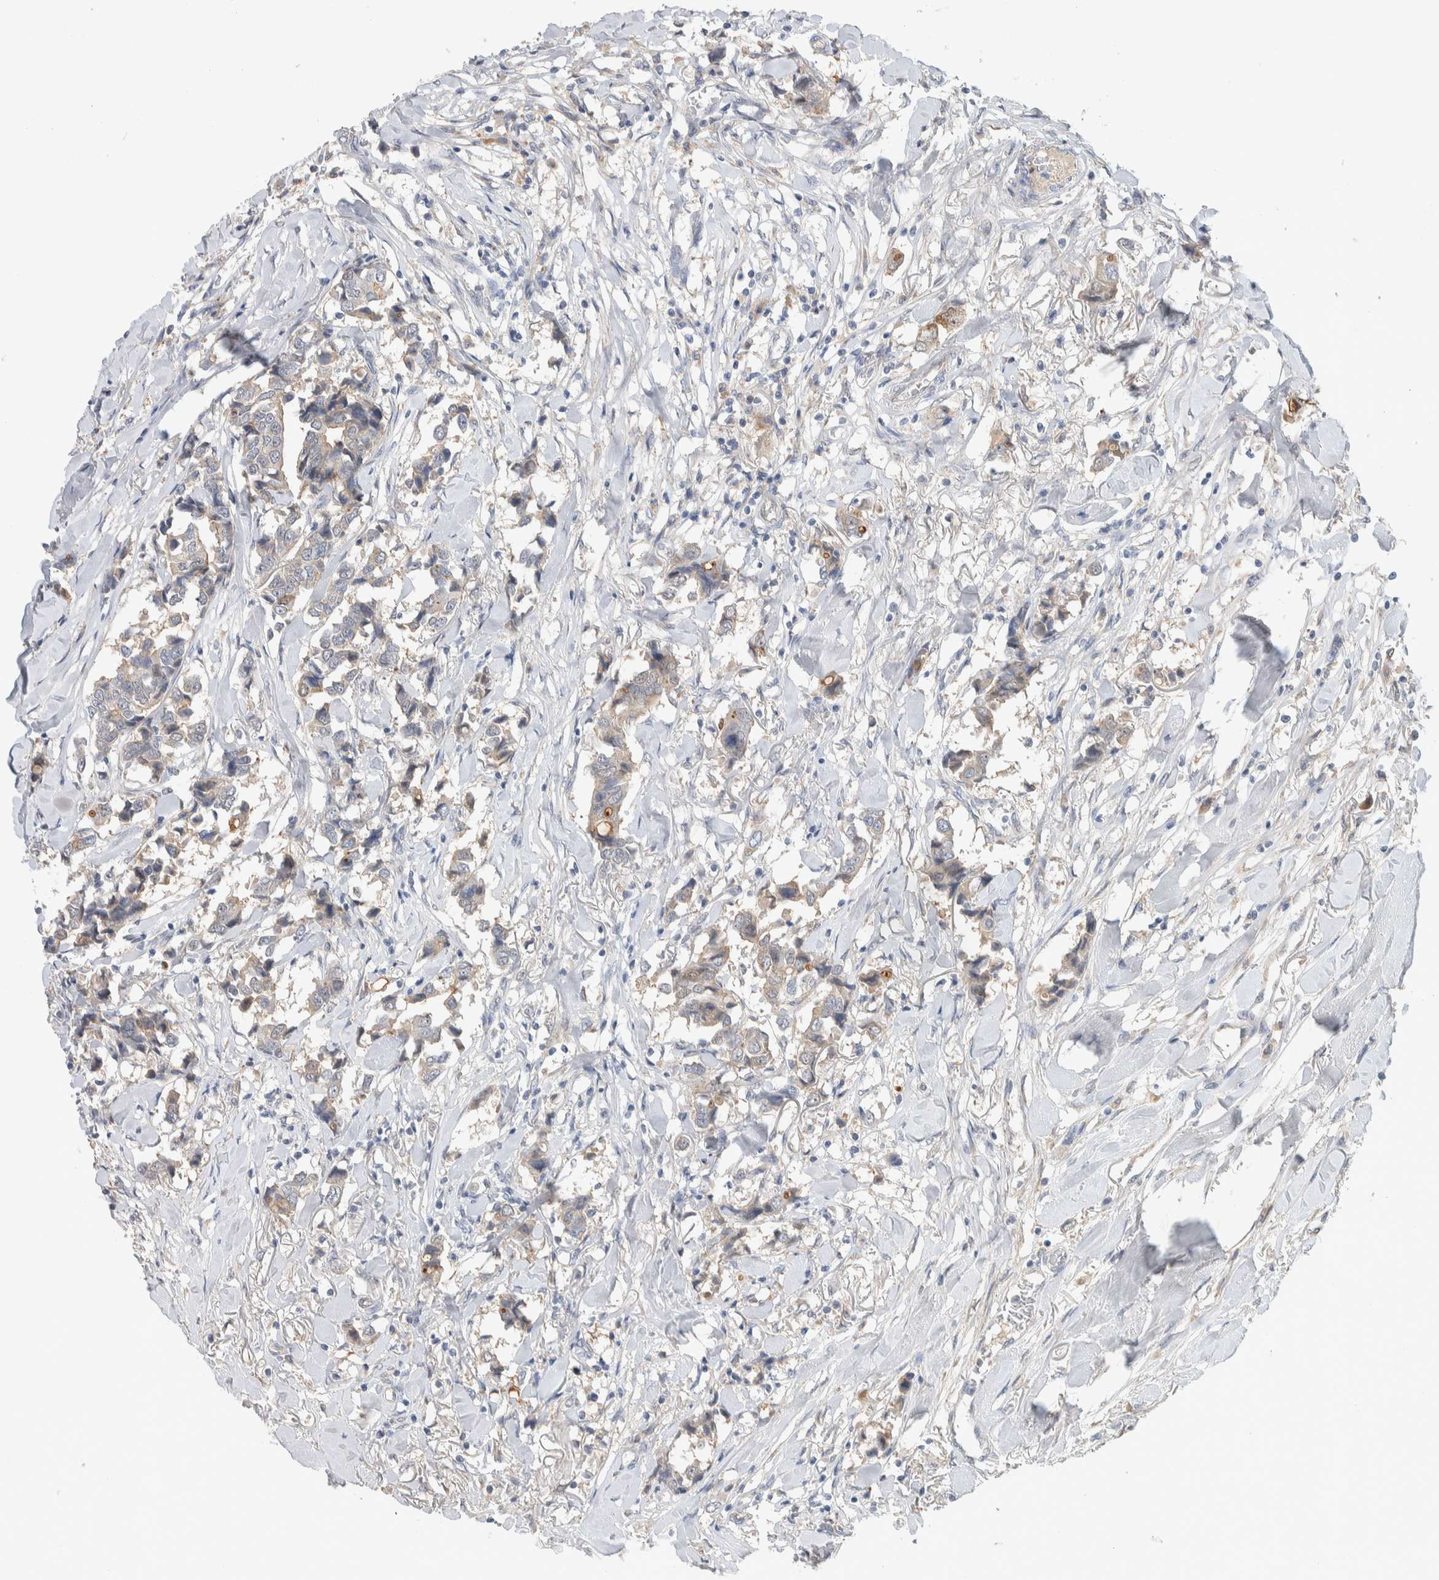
{"staining": {"intensity": "weak", "quantity": "<25%", "location": "cytoplasmic/membranous"}, "tissue": "breast cancer", "cell_type": "Tumor cells", "image_type": "cancer", "snomed": [{"axis": "morphology", "description": "Duct carcinoma"}, {"axis": "topography", "description": "Breast"}], "caption": "Immunohistochemical staining of human breast cancer shows no significant positivity in tumor cells.", "gene": "DEPTOR", "patient": {"sex": "female", "age": 80}}